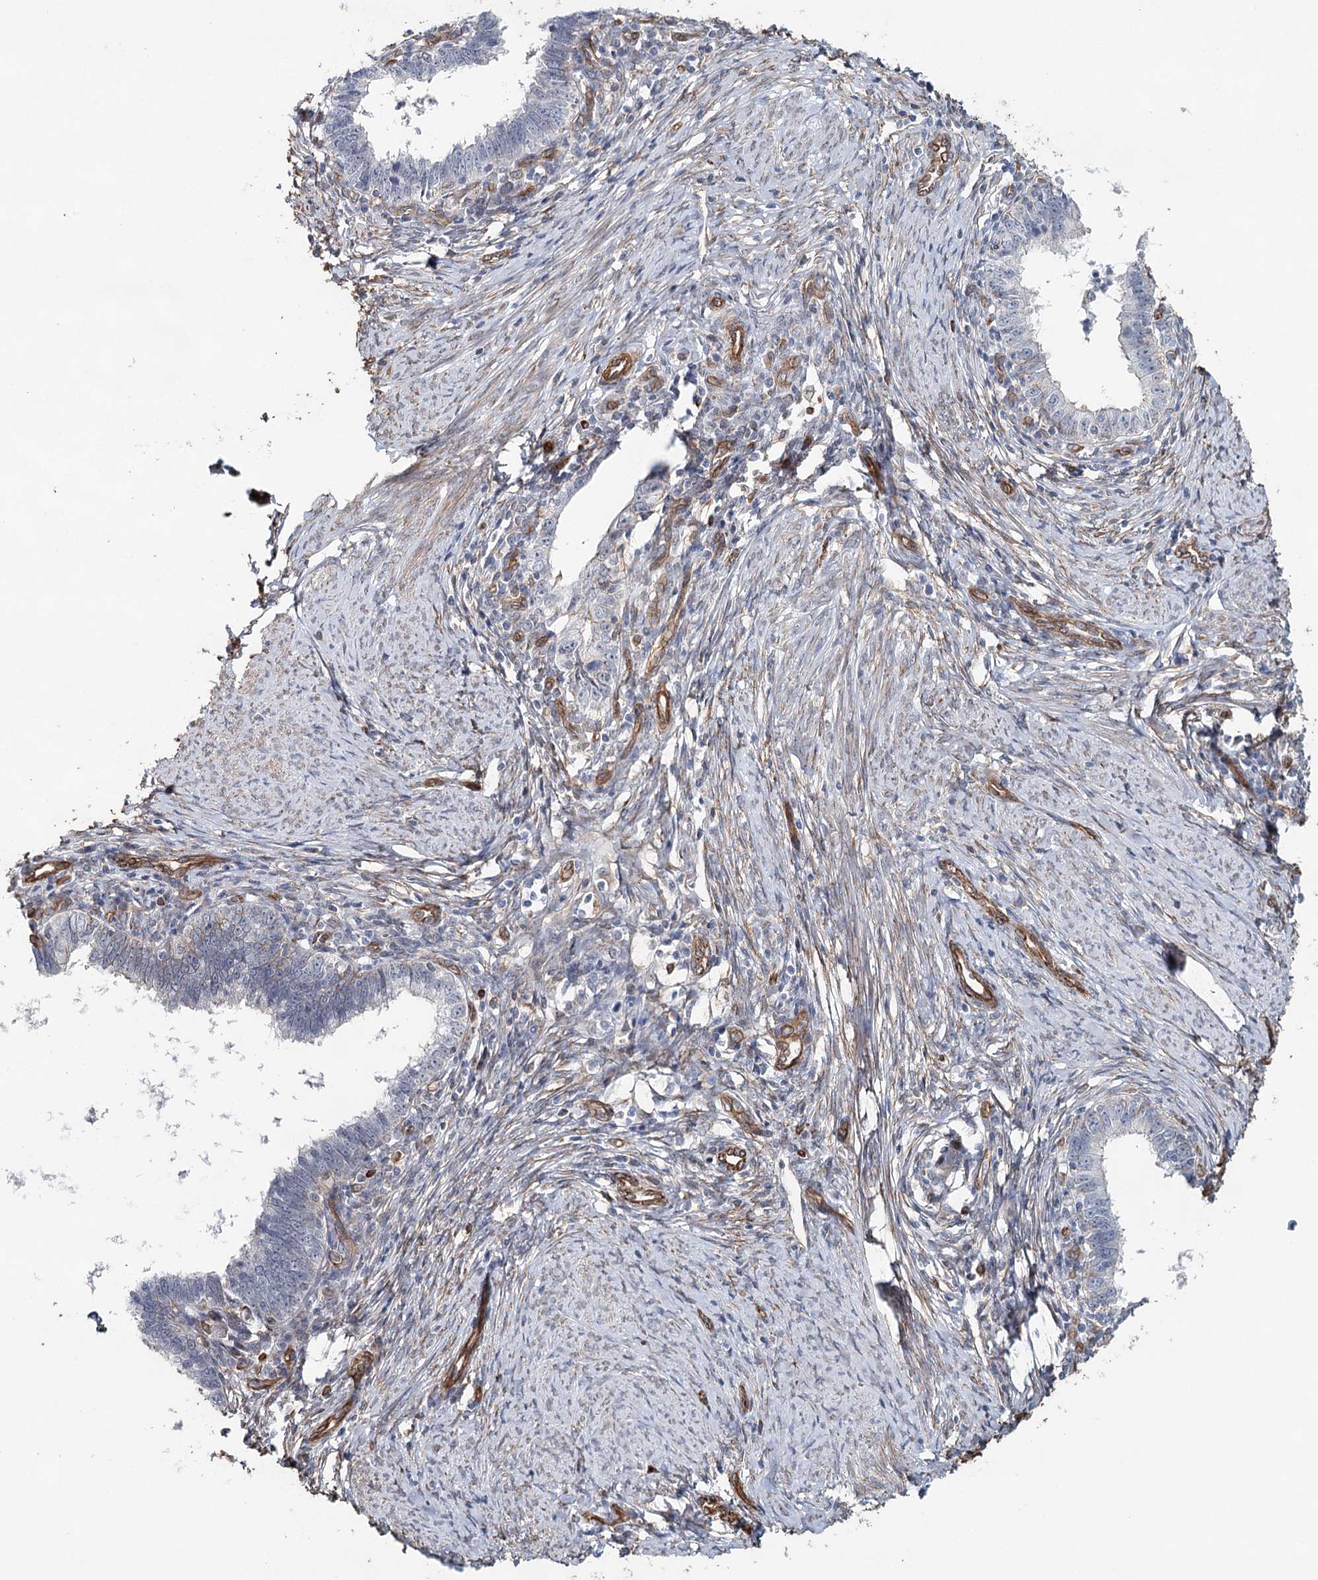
{"staining": {"intensity": "negative", "quantity": "none", "location": "none"}, "tissue": "cervical cancer", "cell_type": "Tumor cells", "image_type": "cancer", "snomed": [{"axis": "morphology", "description": "Adenocarcinoma, NOS"}, {"axis": "topography", "description": "Cervix"}], "caption": "This is a photomicrograph of immunohistochemistry staining of cervical cancer, which shows no expression in tumor cells.", "gene": "SYNPO", "patient": {"sex": "female", "age": 36}}